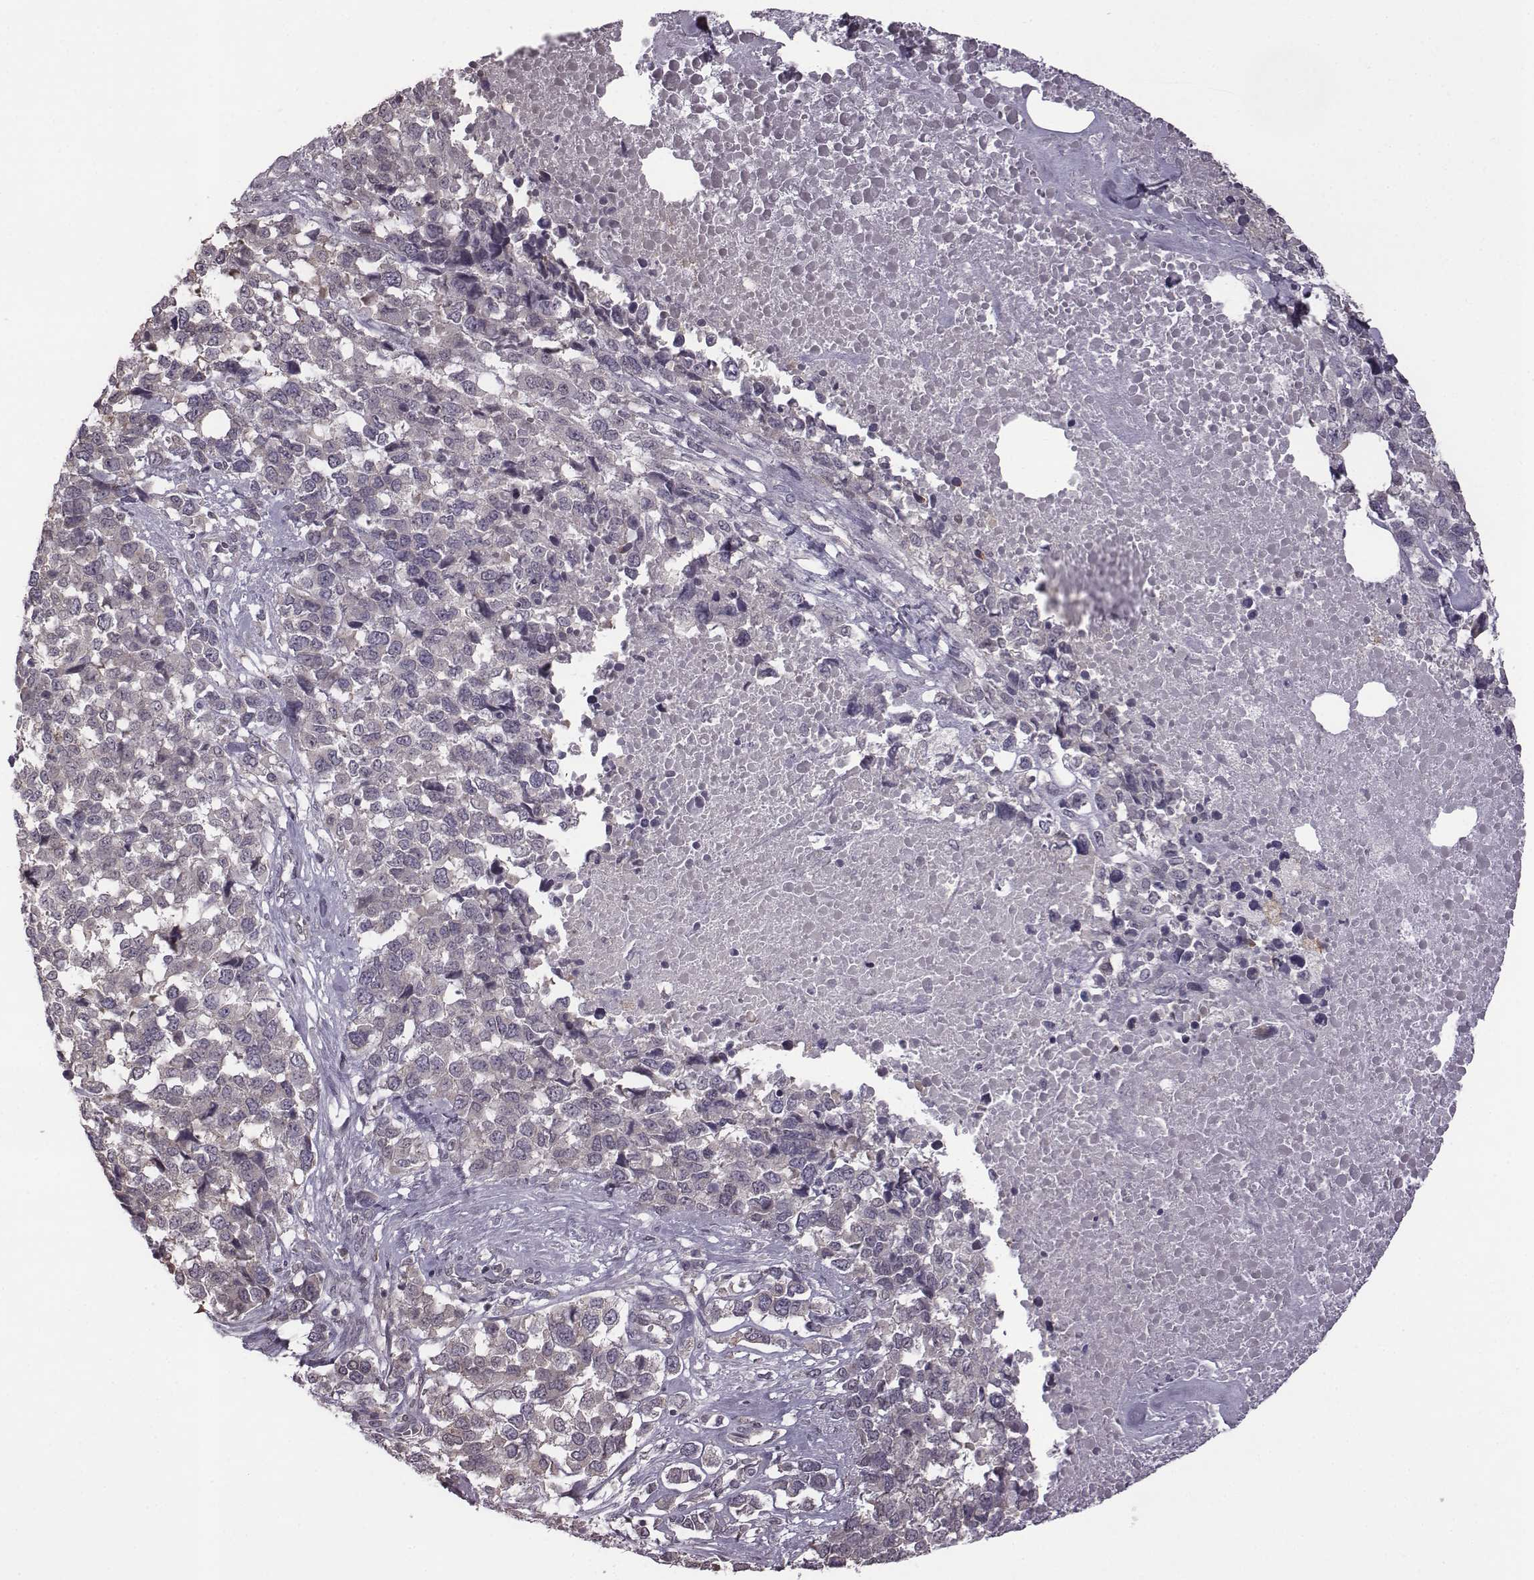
{"staining": {"intensity": "negative", "quantity": "none", "location": "none"}, "tissue": "melanoma", "cell_type": "Tumor cells", "image_type": "cancer", "snomed": [{"axis": "morphology", "description": "Malignant melanoma, Metastatic site"}, {"axis": "topography", "description": "Skin"}], "caption": "Melanoma was stained to show a protein in brown. There is no significant expression in tumor cells.", "gene": "BICDL1", "patient": {"sex": "male", "age": 84}}